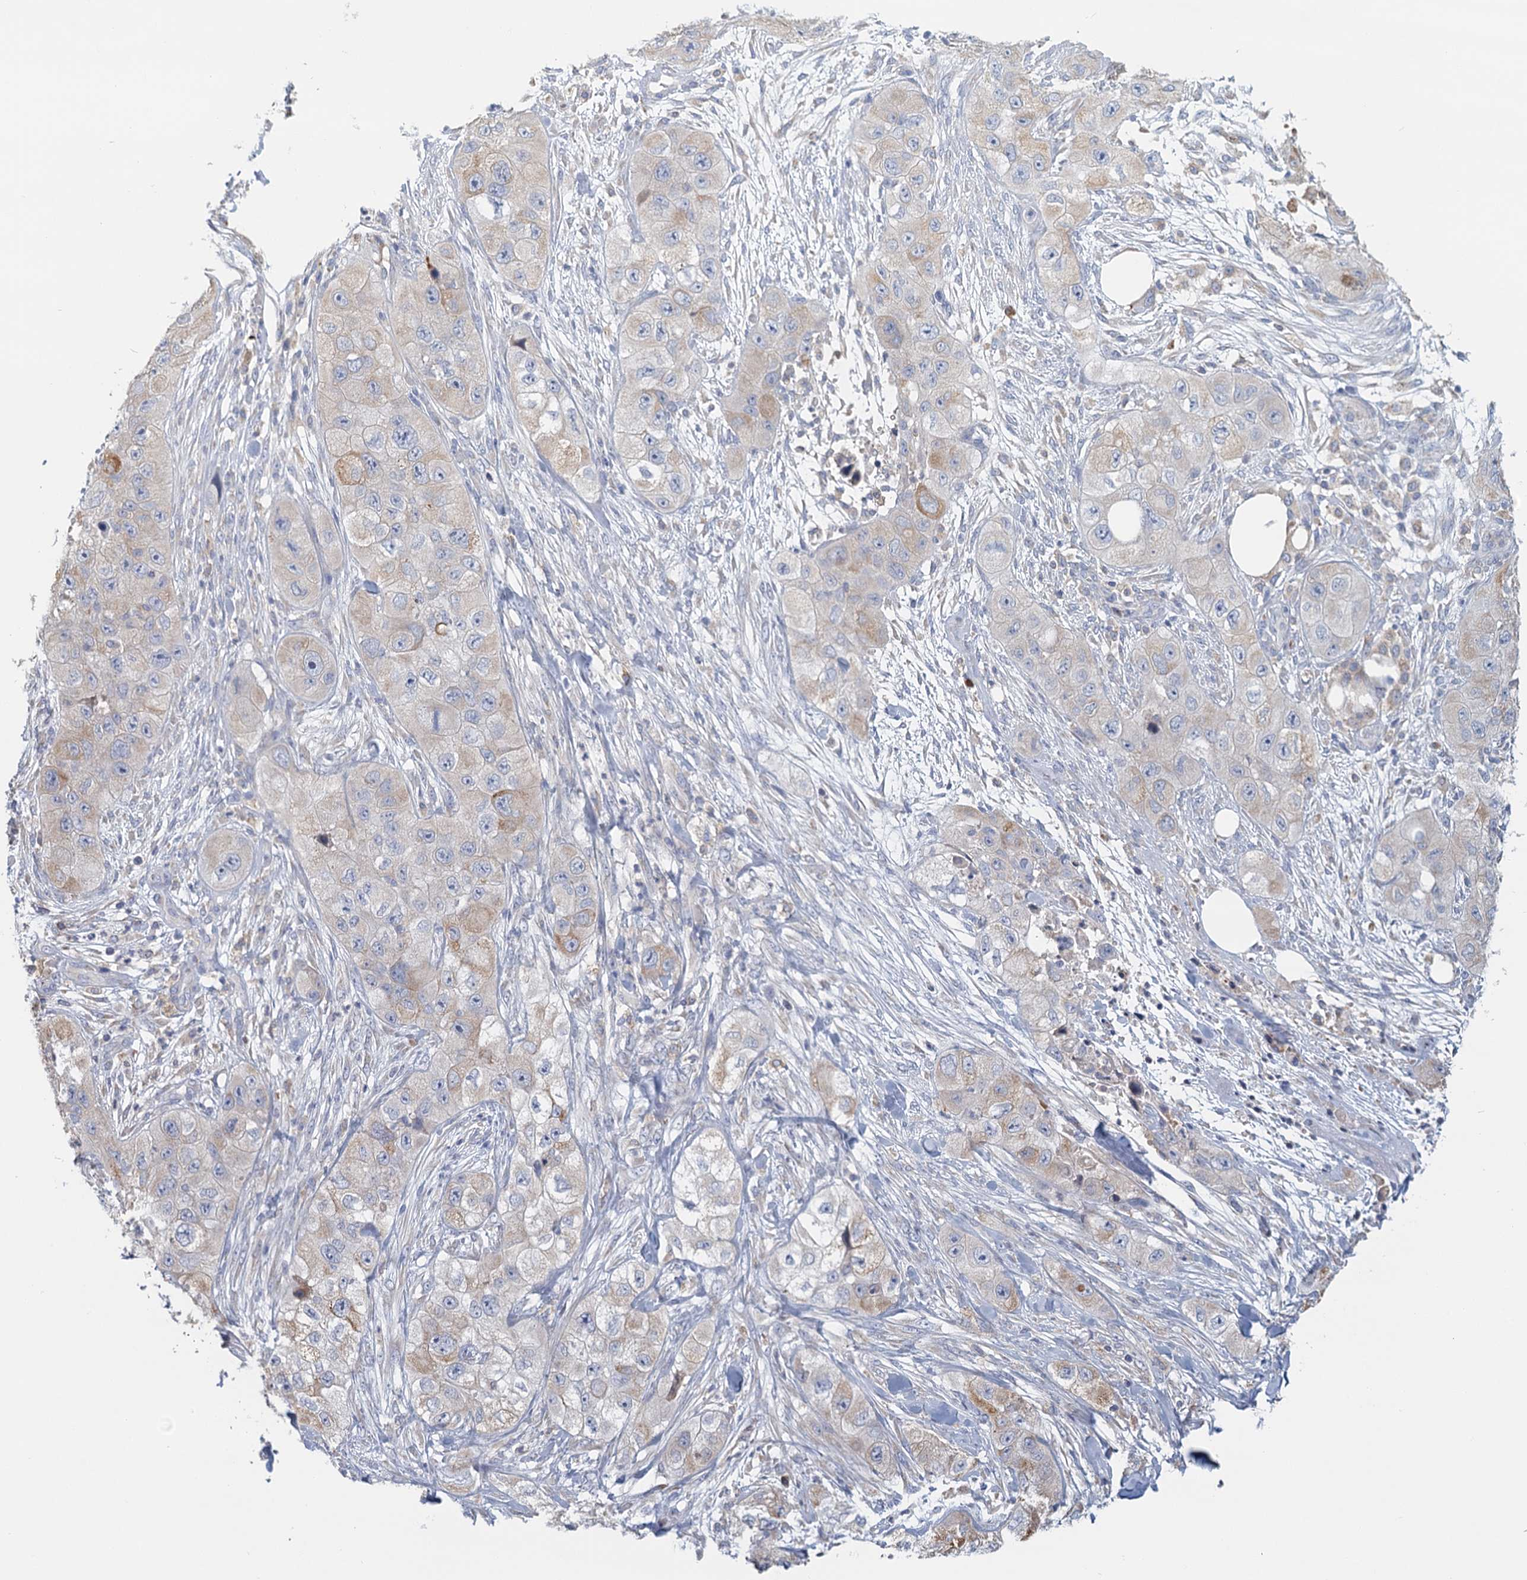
{"staining": {"intensity": "moderate", "quantity": "<25%", "location": "cytoplasmic/membranous"}, "tissue": "skin cancer", "cell_type": "Tumor cells", "image_type": "cancer", "snomed": [{"axis": "morphology", "description": "Squamous cell carcinoma, NOS"}, {"axis": "topography", "description": "Skin"}, {"axis": "topography", "description": "Subcutis"}], "caption": "Brown immunohistochemical staining in human squamous cell carcinoma (skin) displays moderate cytoplasmic/membranous staining in approximately <25% of tumor cells.", "gene": "ANKRD16", "patient": {"sex": "male", "age": 73}}